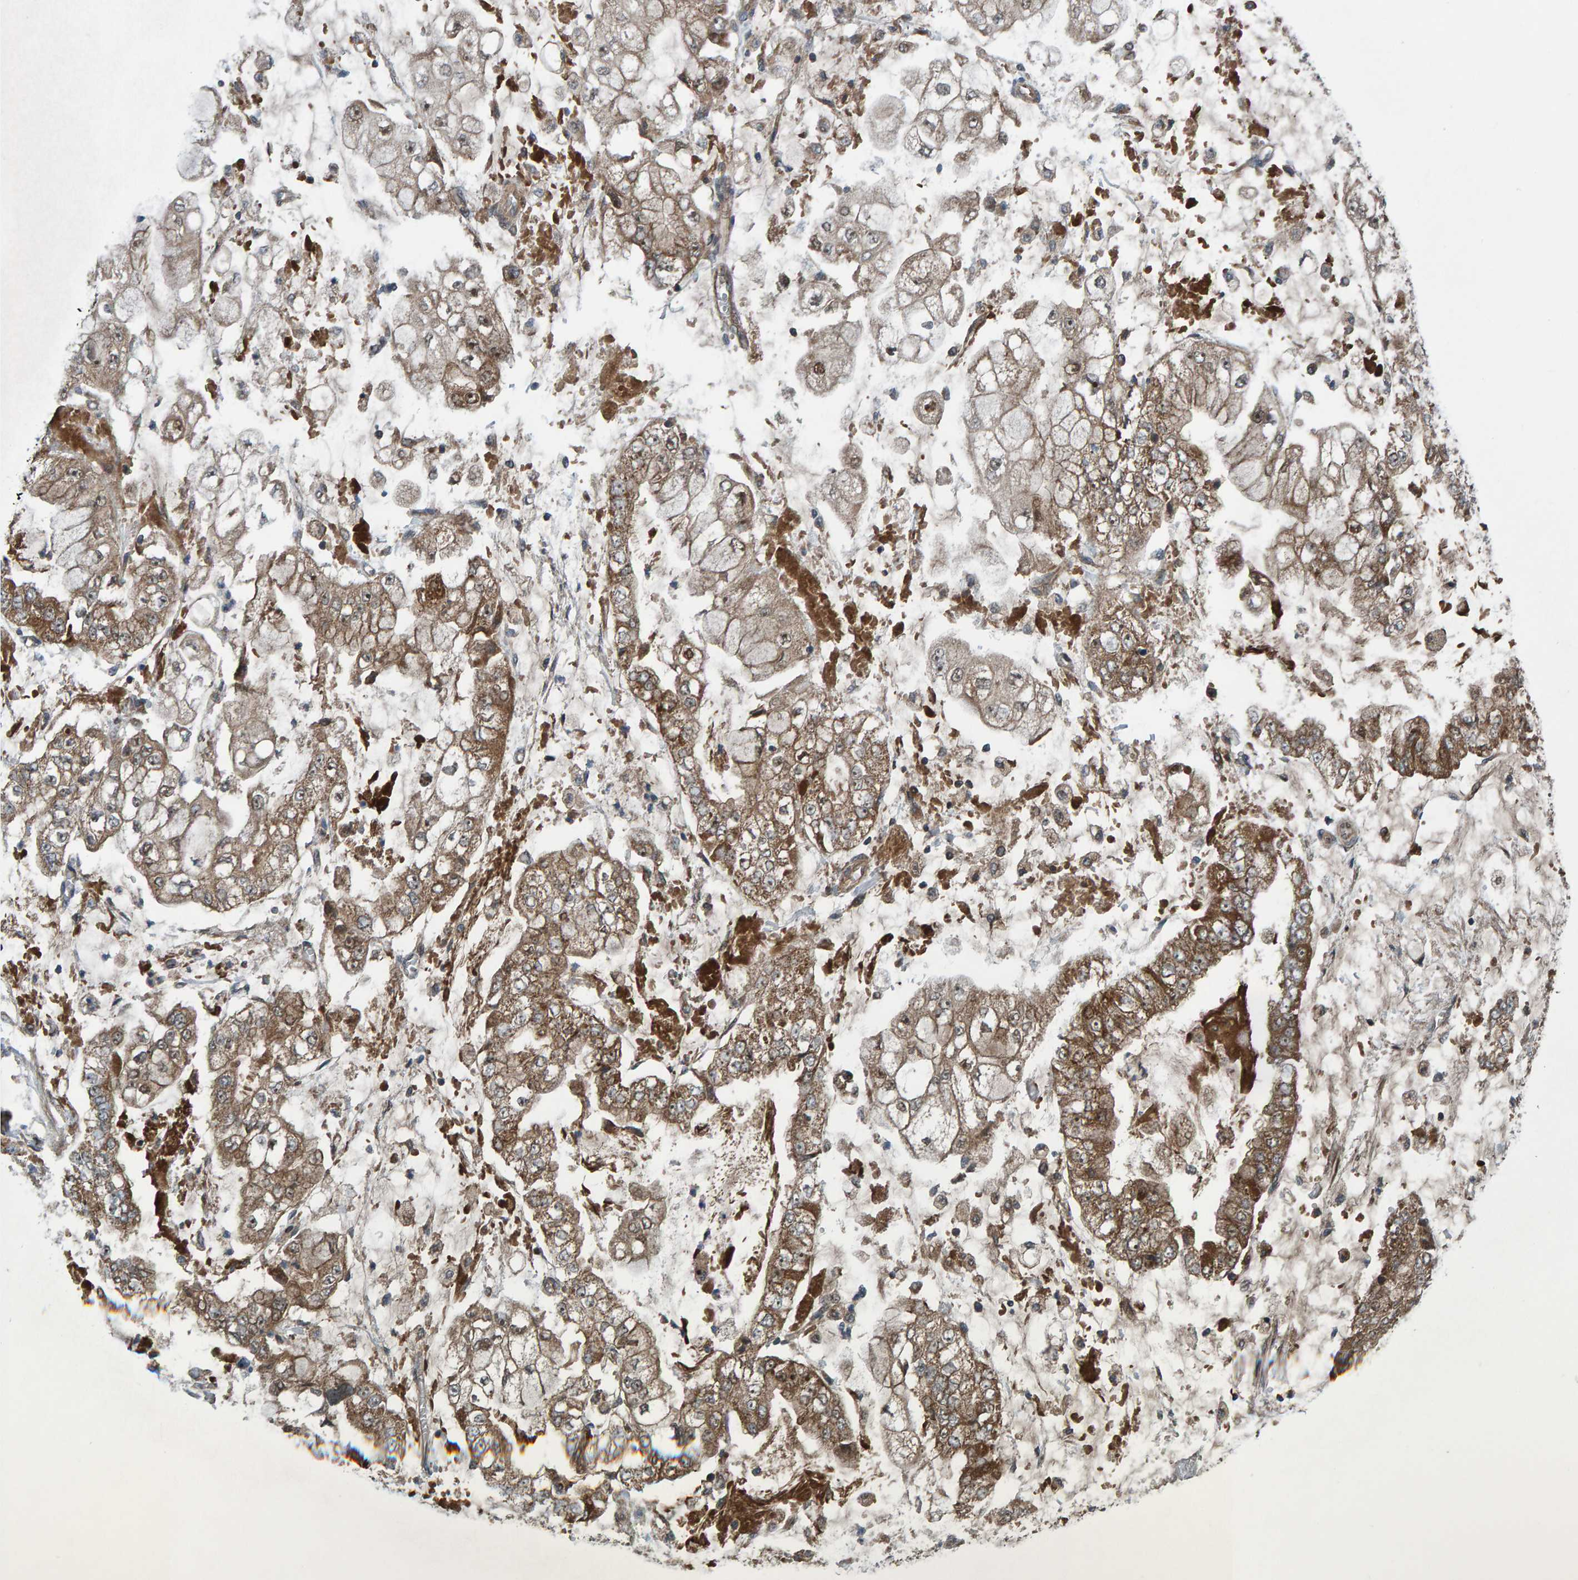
{"staining": {"intensity": "moderate", "quantity": ">75%", "location": "cytoplasmic/membranous"}, "tissue": "stomach cancer", "cell_type": "Tumor cells", "image_type": "cancer", "snomed": [{"axis": "morphology", "description": "Adenocarcinoma, NOS"}, {"axis": "topography", "description": "Stomach"}], "caption": "IHC staining of stomach cancer, which exhibits medium levels of moderate cytoplasmic/membranous expression in approximately >75% of tumor cells indicating moderate cytoplasmic/membranous protein positivity. The staining was performed using DAB (3,3'-diaminobenzidine) (brown) for protein detection and nuclei were counterstained in hematoxylin (blue).", "gene": "CUEDC1", "patient": {"sex": "male", "age": 76}}